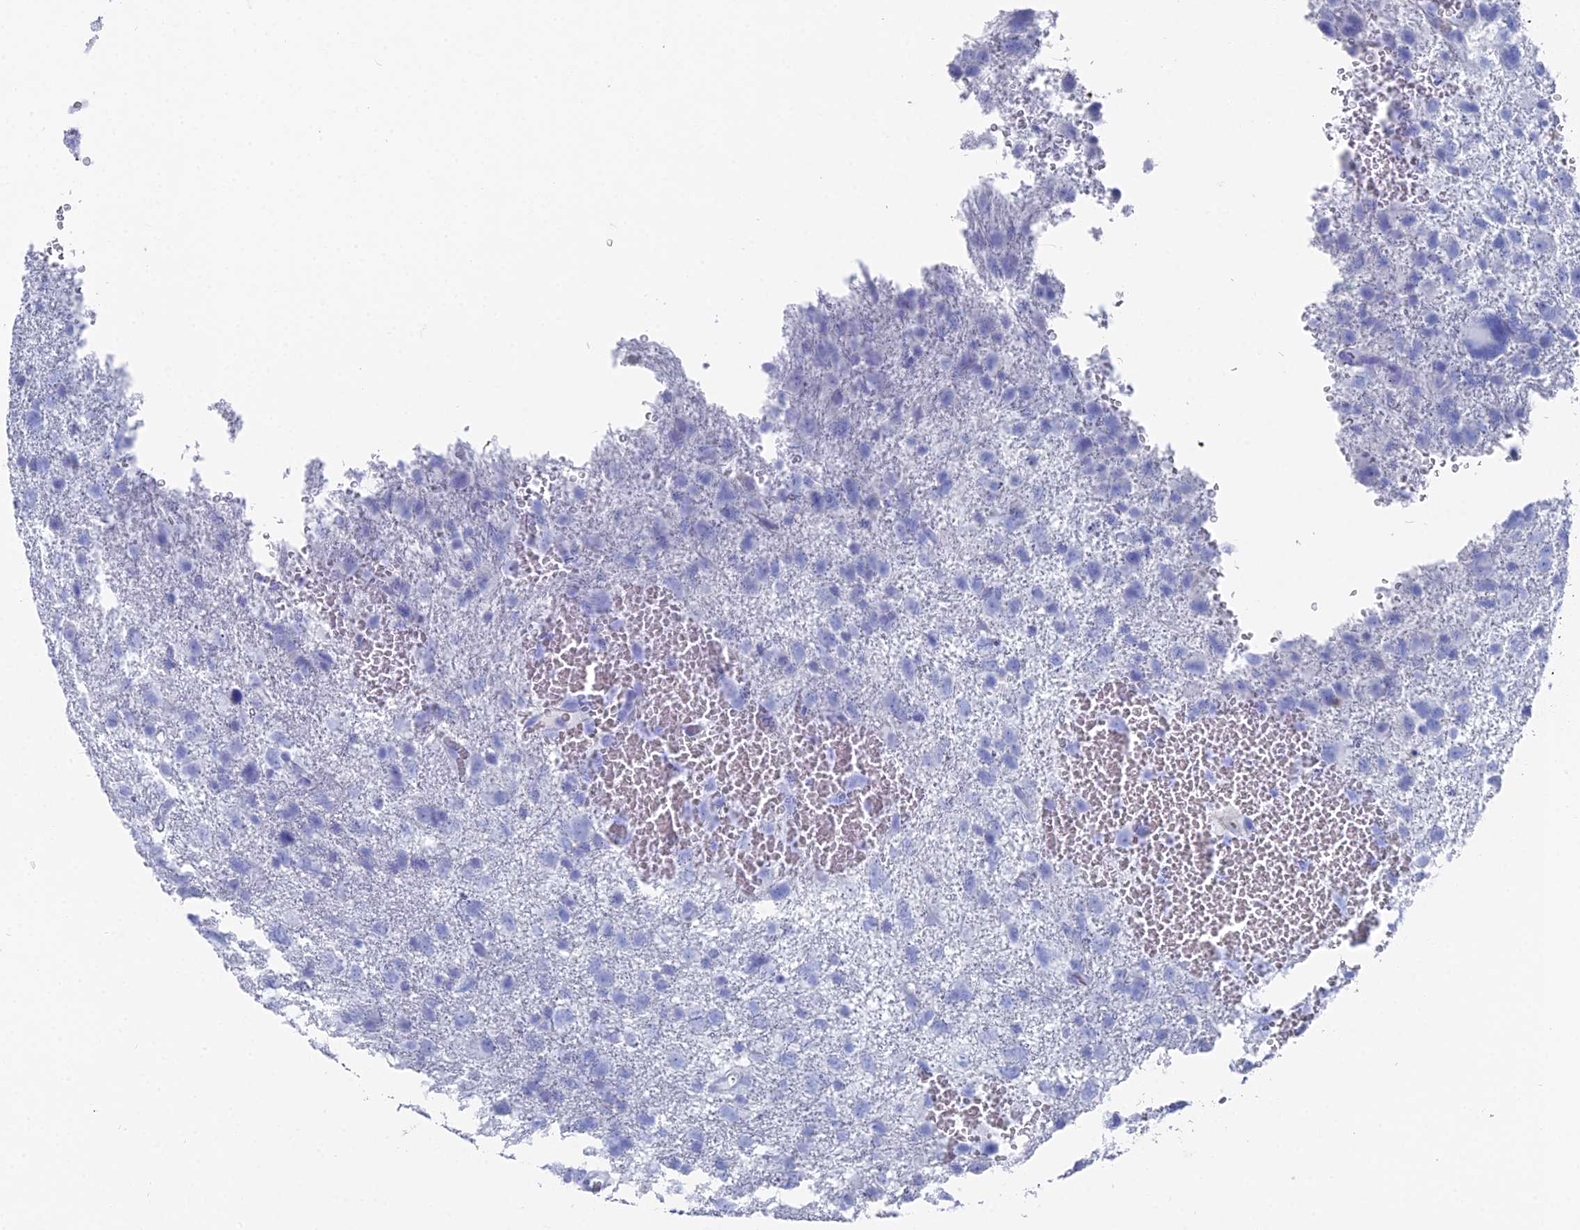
{"staining": {"intensity": "negative", "quantity": "none", "location": "none"}, "tissue": "glioma", "cell_type": "Tumor cells", "image_type": "cancer", "snomed": [{"axis": "morphology", "description": "Glioma, malignant, High grade"}, {"axis": "topography", "description": "Brain"}], "caption": "Glioma was stained to show a protein in brown. There is no significant expression in tumor cells.", "gene": "ENPP3", "patient": {"sex": "male", "age": 61}}